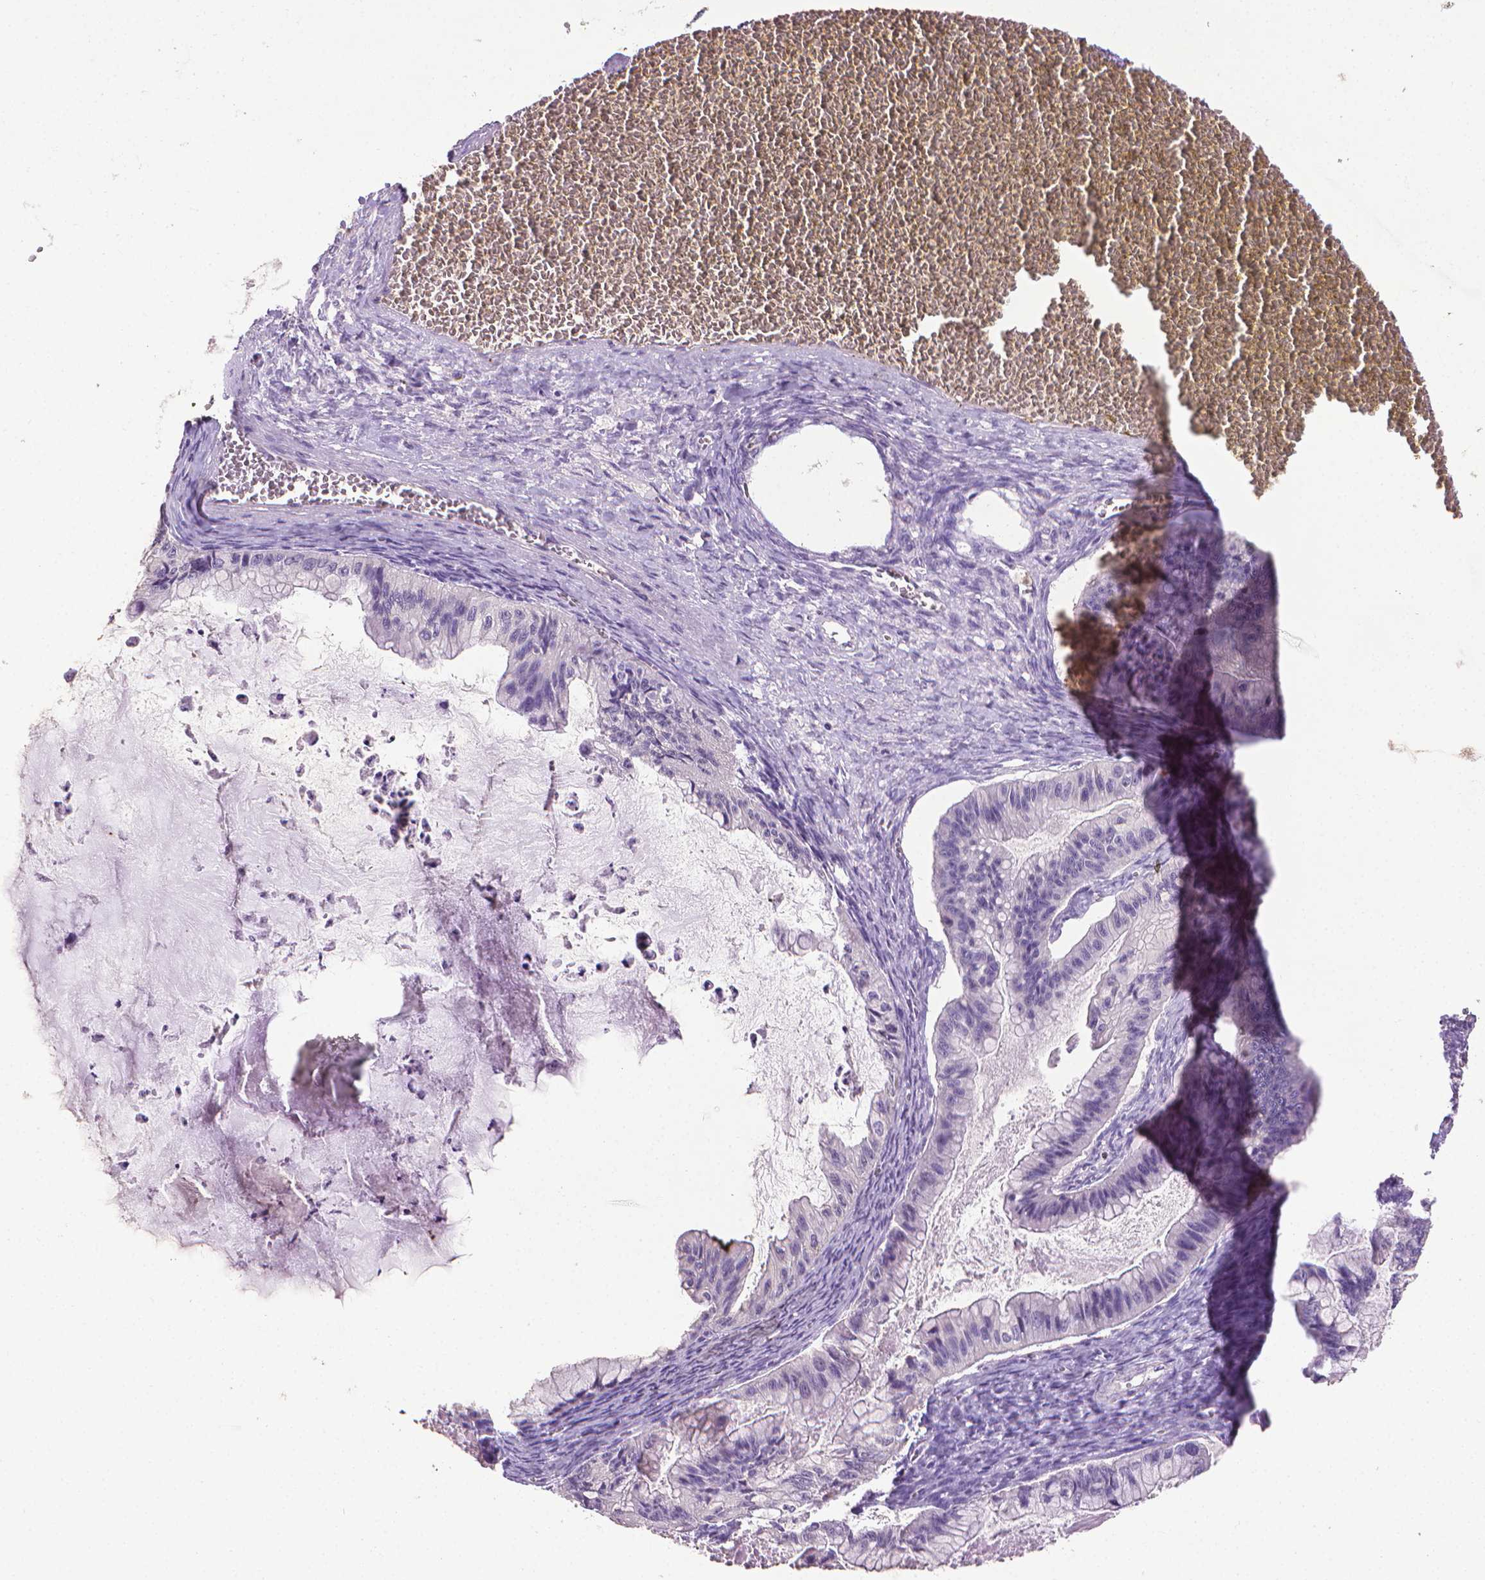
{"staining": {"intensity": "negative", "quantity": "none", "location": "none"}, "tissue": "ovarian cancer", "cell_type": "Tumor cells", "image_type": "cancer", "snomed": [{"axis": "morphology", "description": "Cystadenocarcinoma, mucinous, NOS"}, {"axis": "topography", "description": "Ovary"}], "caption": "The image demonstrates no significant expression in tumor cells of ovarian cancer. The staining was performed using DAB to visualize the protein expression in brown, while the nuclei were stained in blue with hematoxylin (Magnification: 20x).", "gene": "CDKN2D", "patient": {"sex": "female", "age": 72}}